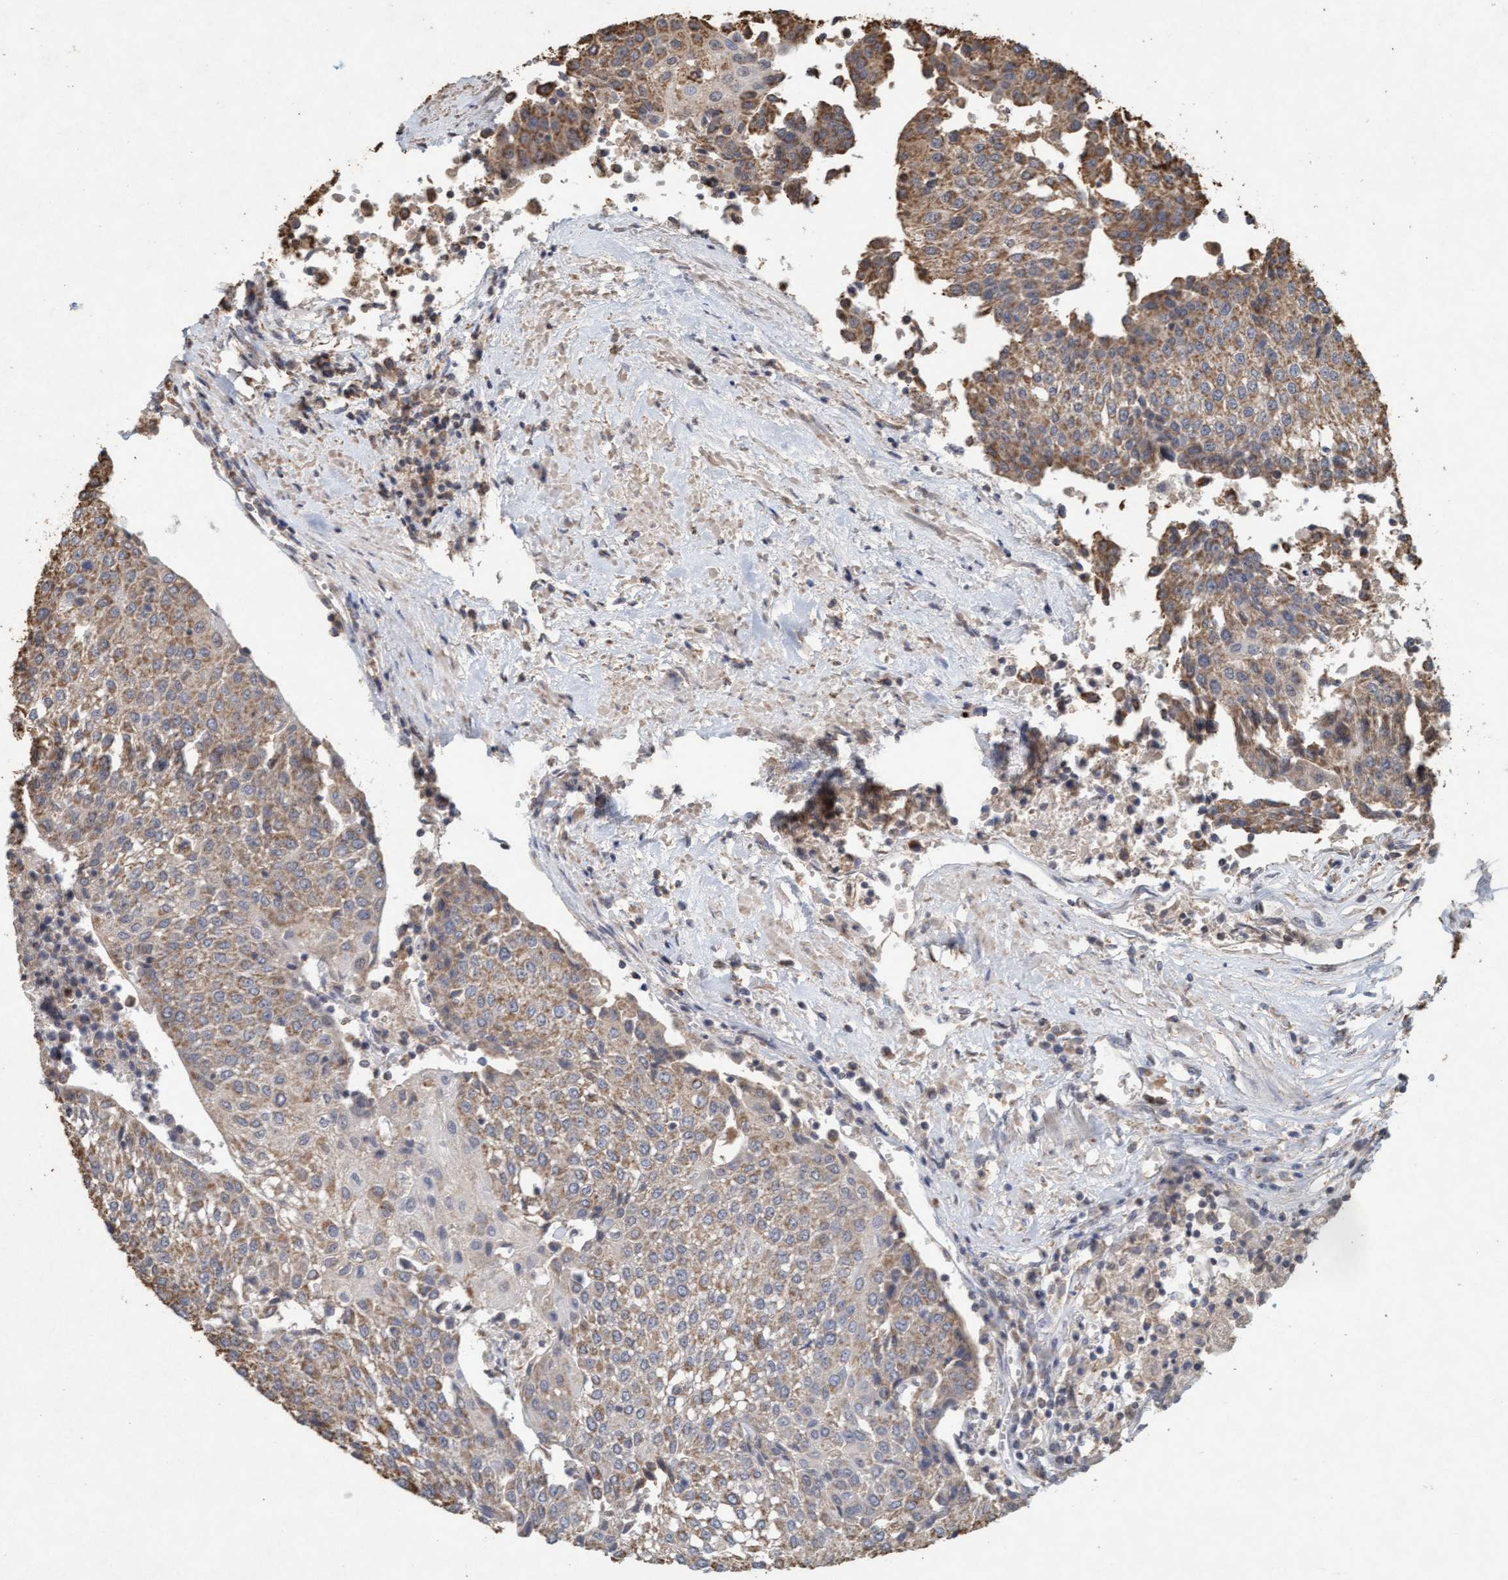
{"staining": {"intensity": "moderate", "quantity": ">75%", "location": "cytoplasmic/membranous"}, "tissue": "urothelial cancer", "cell_type": "Tumor cells", "image_type": "cancer", "snomed": [{"axis": "morphology", "description": "Urothelial carcinoma, High grade"}, {"axis": "topography", "description": "Urinary bladder"}], "caption": "Immunohistochemical staining of urothelial carcinoma (high-grade) displays medium levels of moderate cytoplasmic/membranous staining in about >75% of tumor cells.", "gene": "VSIG8", "patient": {"sex": "female", "age": 85}}